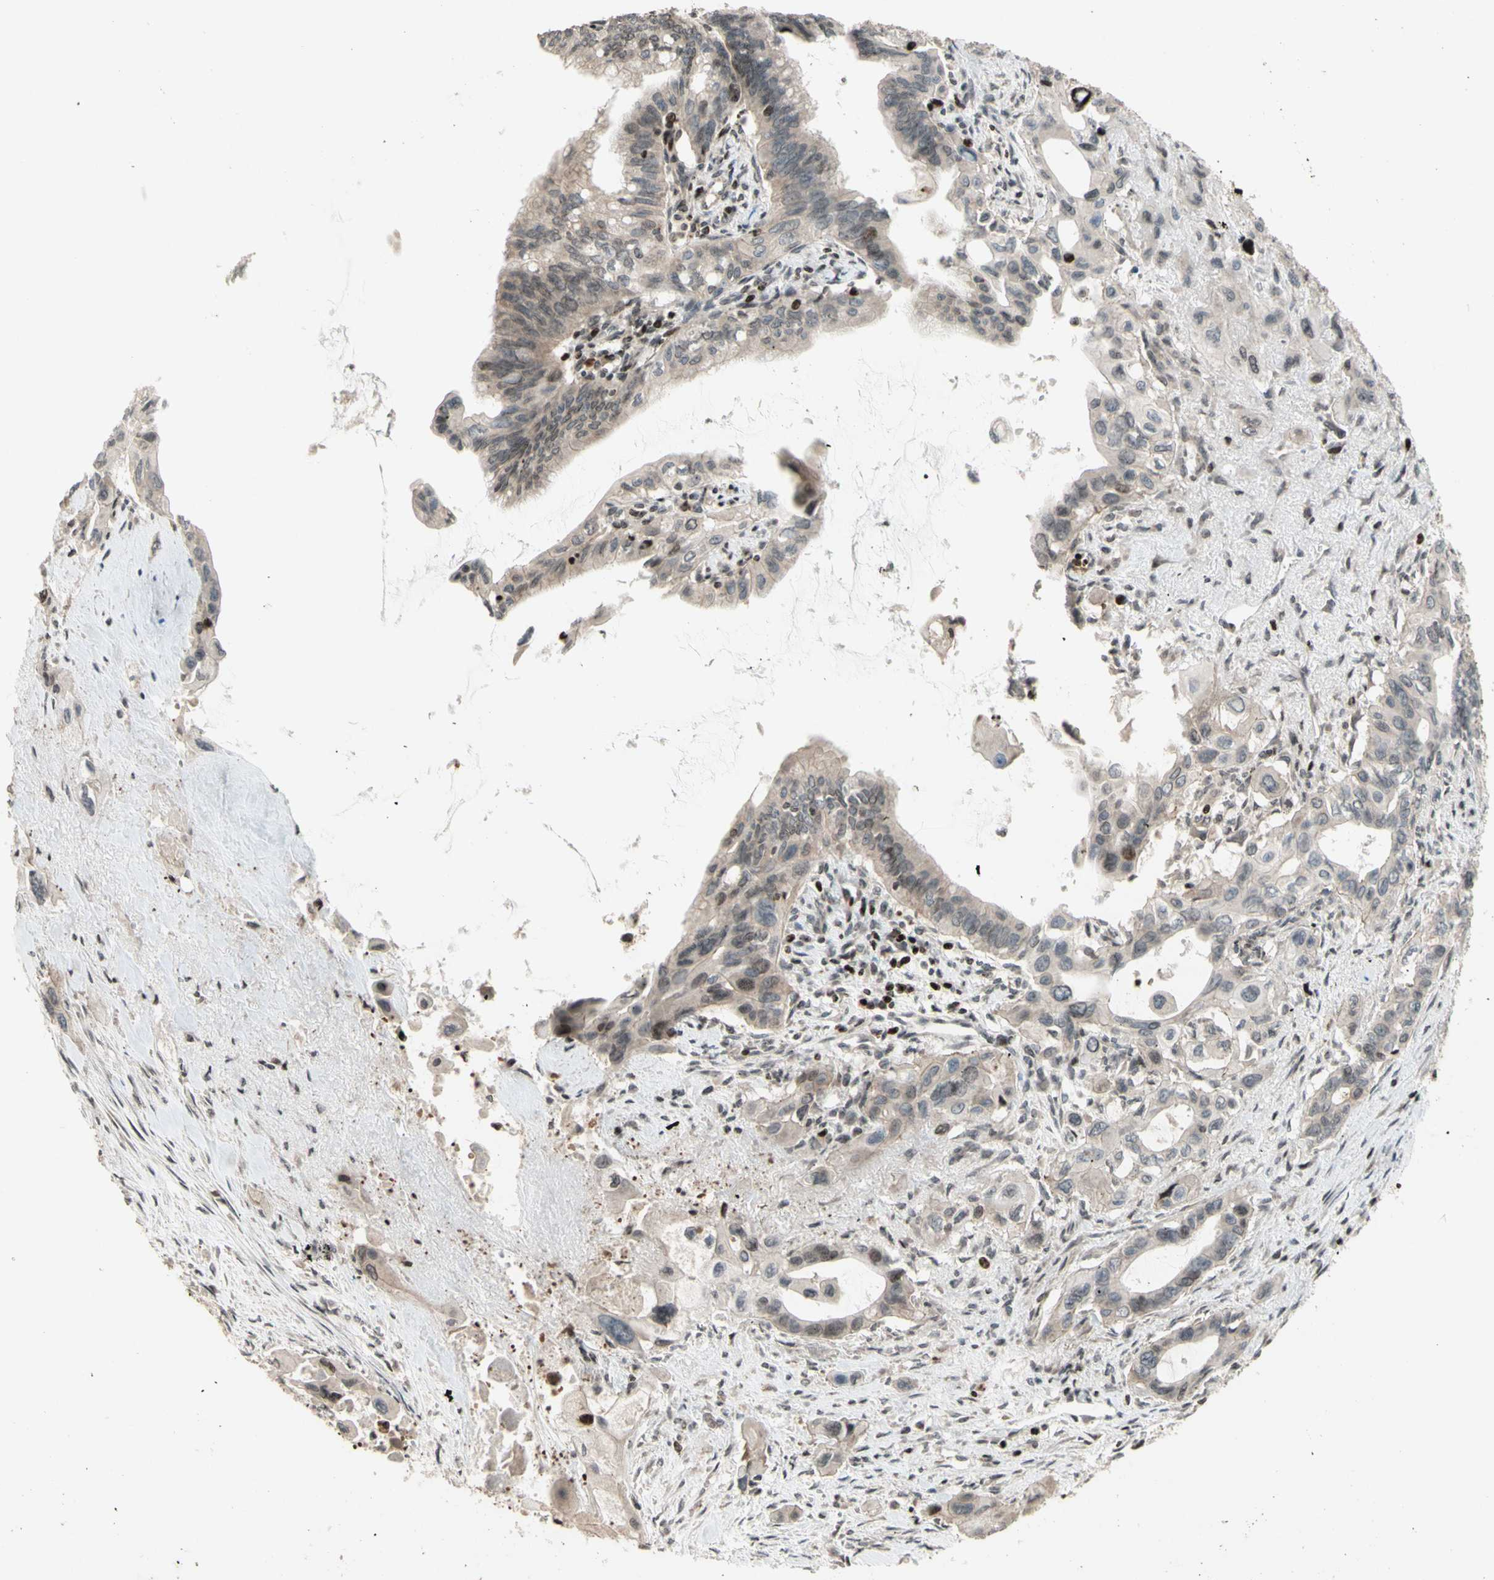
{"staining": {"intensity": "negative", "quantity": "none", "location": "none"}, "tissue": "pancreatic cancer", "cell_type": "Tumor cells", "image_type": "cancer", "snomed": [{"axis": "morphology", "description": "Adenocarcinoma, NOS"}, {"axis": "topography", "description": "Pancreas"}], "caption": "The immunohistochemistry (IHC) image has no significant expression in tumor cells of pancreatic cancer (adenocarcinoma) tissue.", "gene": "POLA1", "patient": {"sex": "male", "age": 73}}